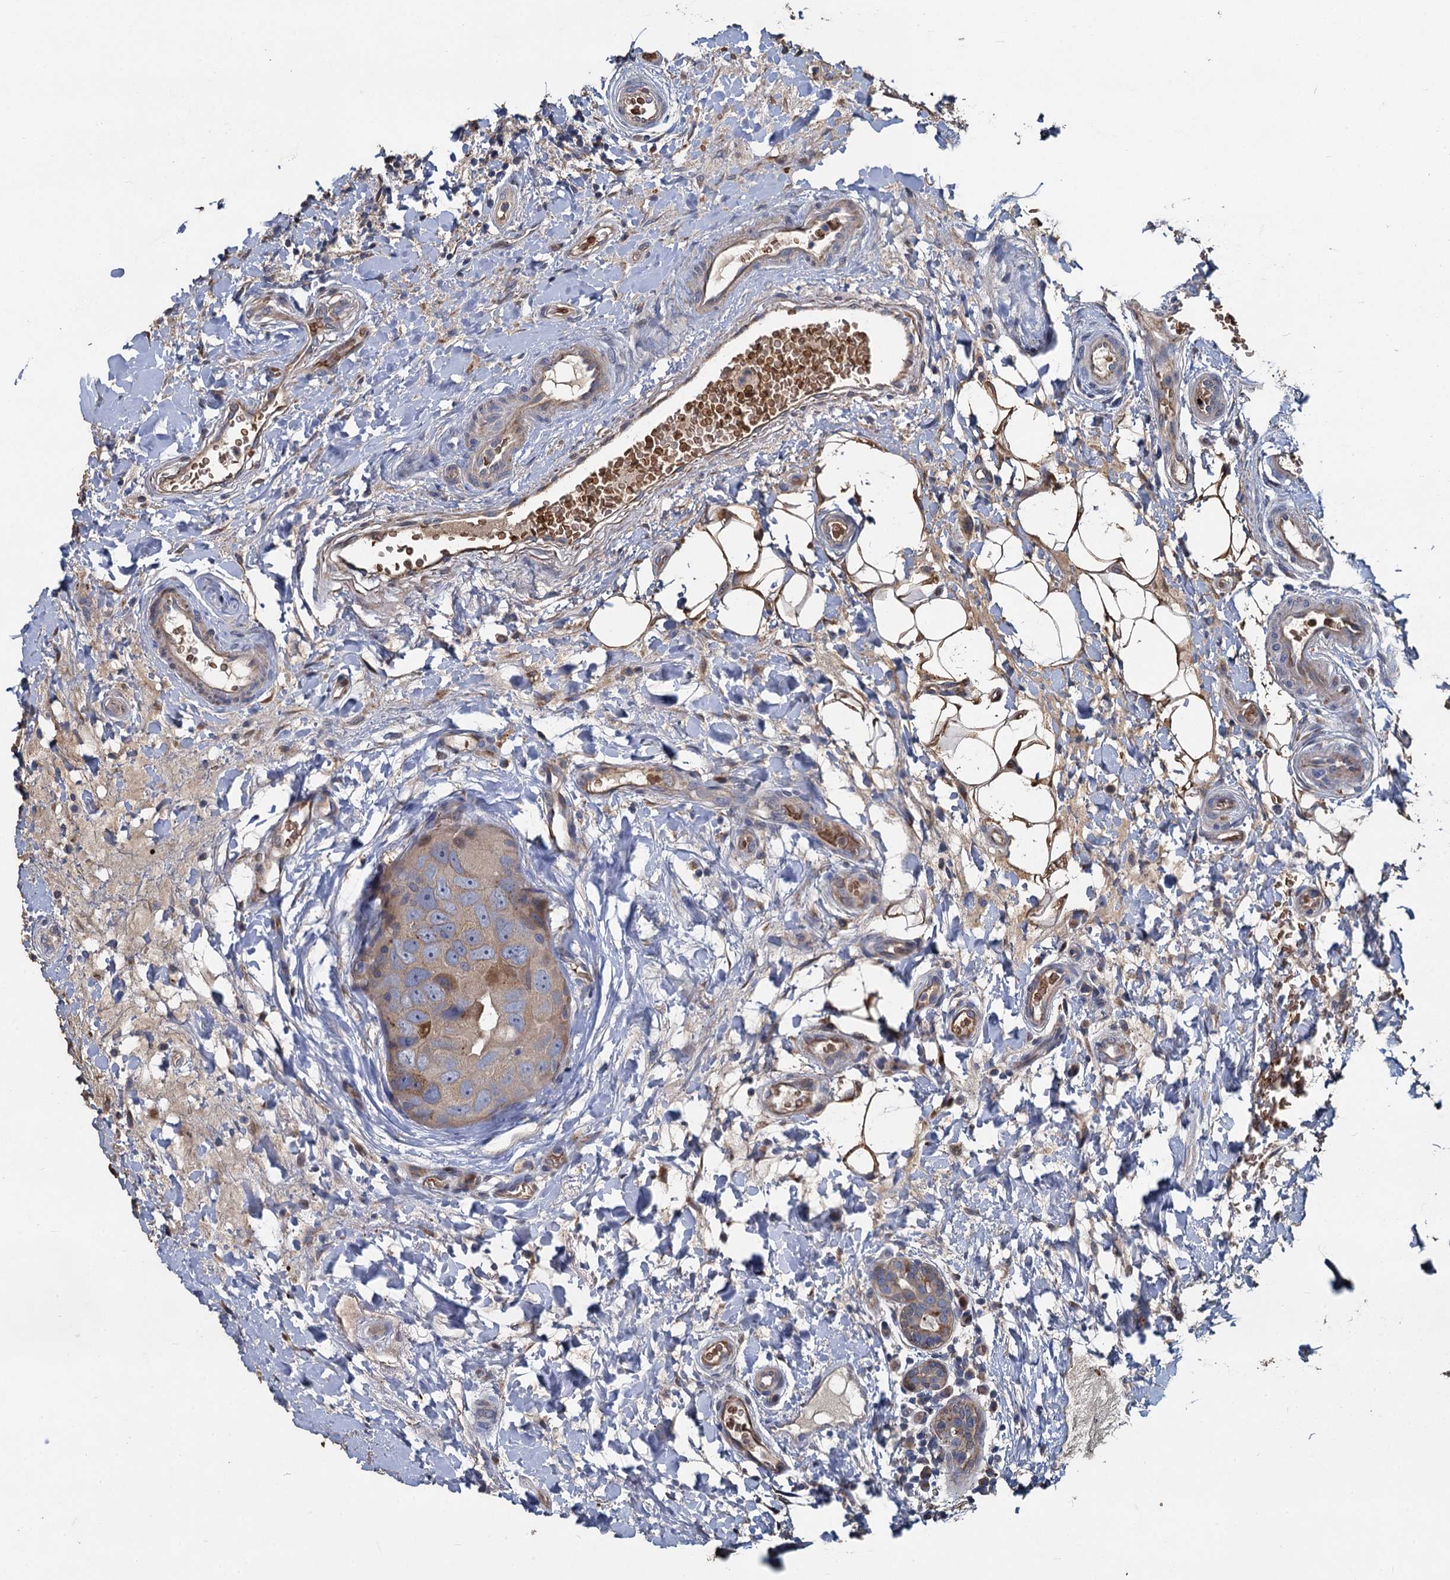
{"staining": {"intensity": "weak", "quantity": "<25%", "location": "cytoplasmic/membranous"}, "tissue": "breast cancer", "cell_type": "Tumor cells", "image_type": "cancer", "snomed": [{"axis": "morphology", "description": "Normal tissue, NOS"}, {"axis": "morphology", "description": "Duct carcinoma"}, {"axis": "topography", "description": "Breast"}], "caption": "Breast cancer stained for a protein using immunohistochemistry shows no expression tumor cells.", "gene": "TCTN2", "patient": {"sex": "female", "age": 62}}